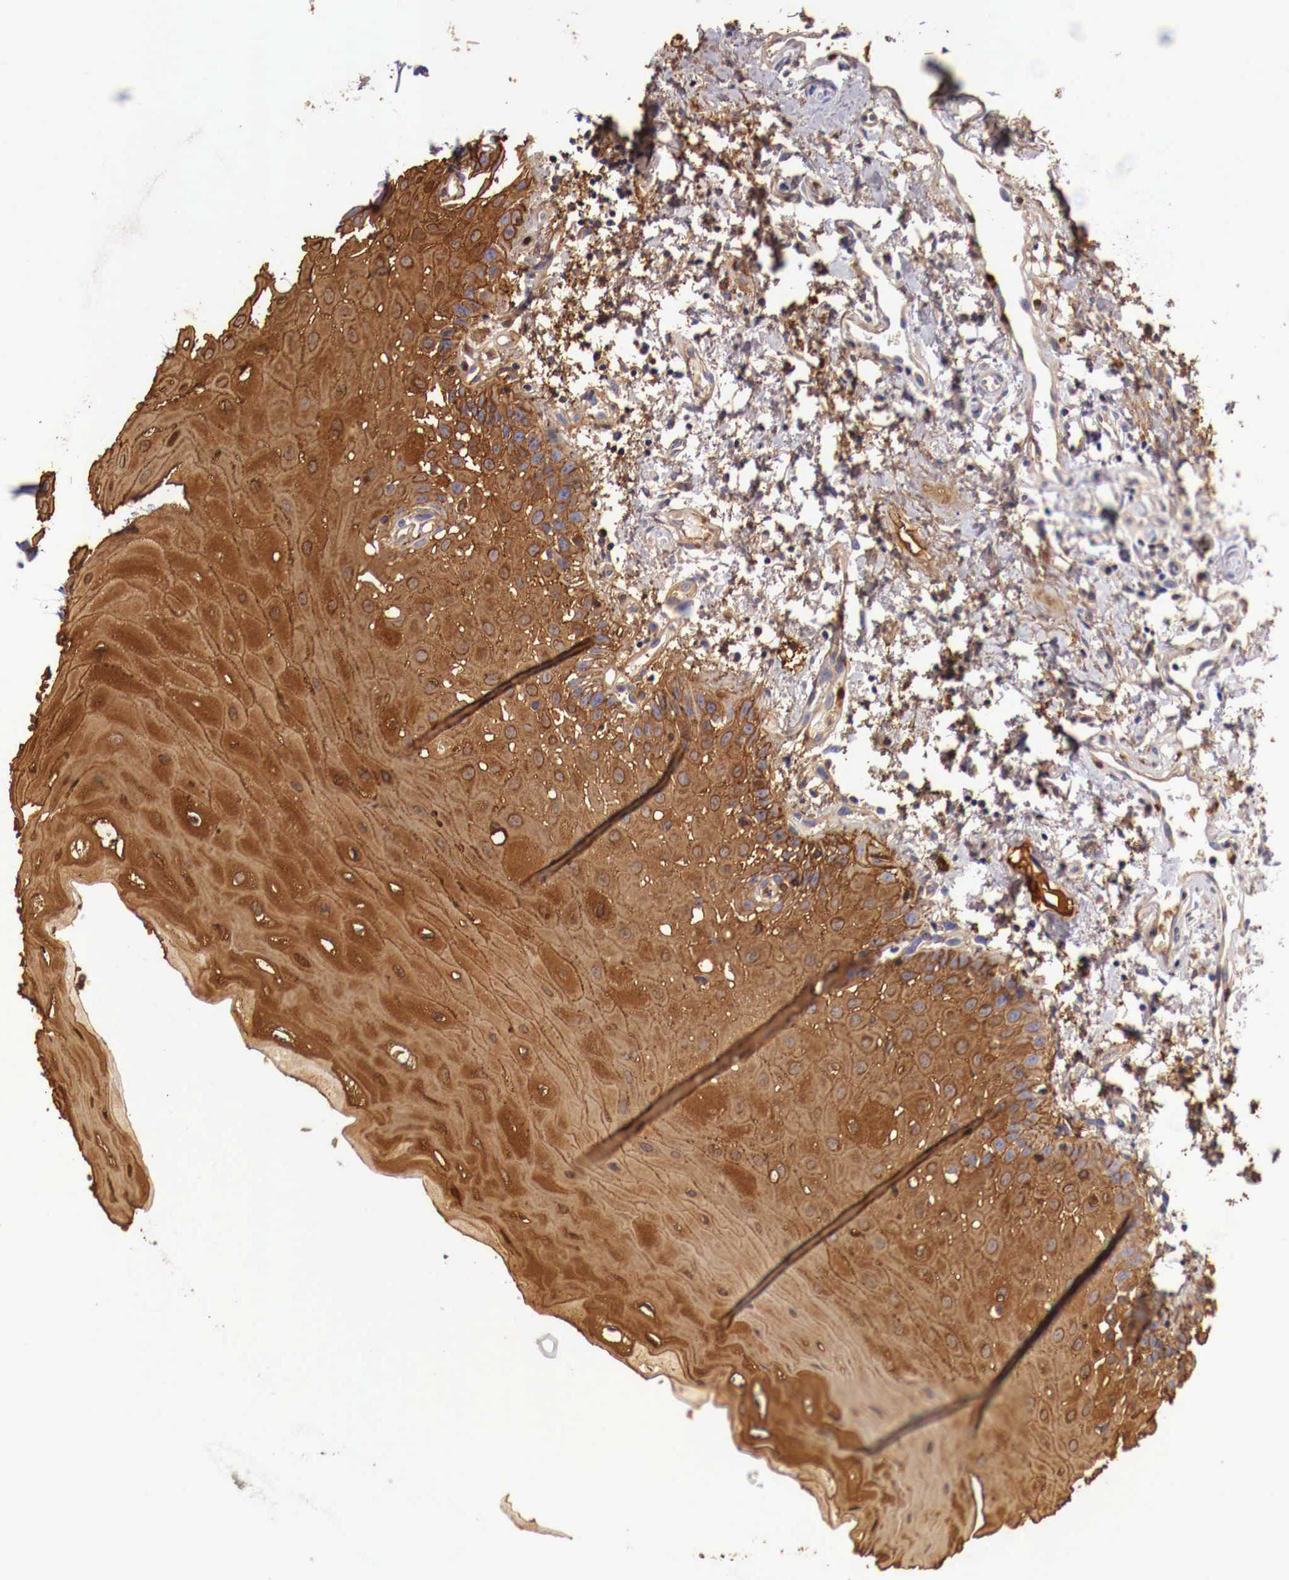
{"staining": {"intensity": "strong", "quantity": ">75%", "location": "cytoplasmic/membranous"}, "tissue": "oral mucosa", "cell_type": "Squamous epithelial cells", "image_type": "normal", "snomed": [{"axis": "morphology", "description": "Normal tissue, NOS"}, {"axis": "topography", "description": "Oral tissue"}], "caption": "This is a photomicrograph of IHC staining of normal oral mucosa, which shows strong positivity in the cytoplasmic/membranous of squamous epithelial cells.", "gene": "PITPNA", "patient": {"sex": "male", "age": 54}}